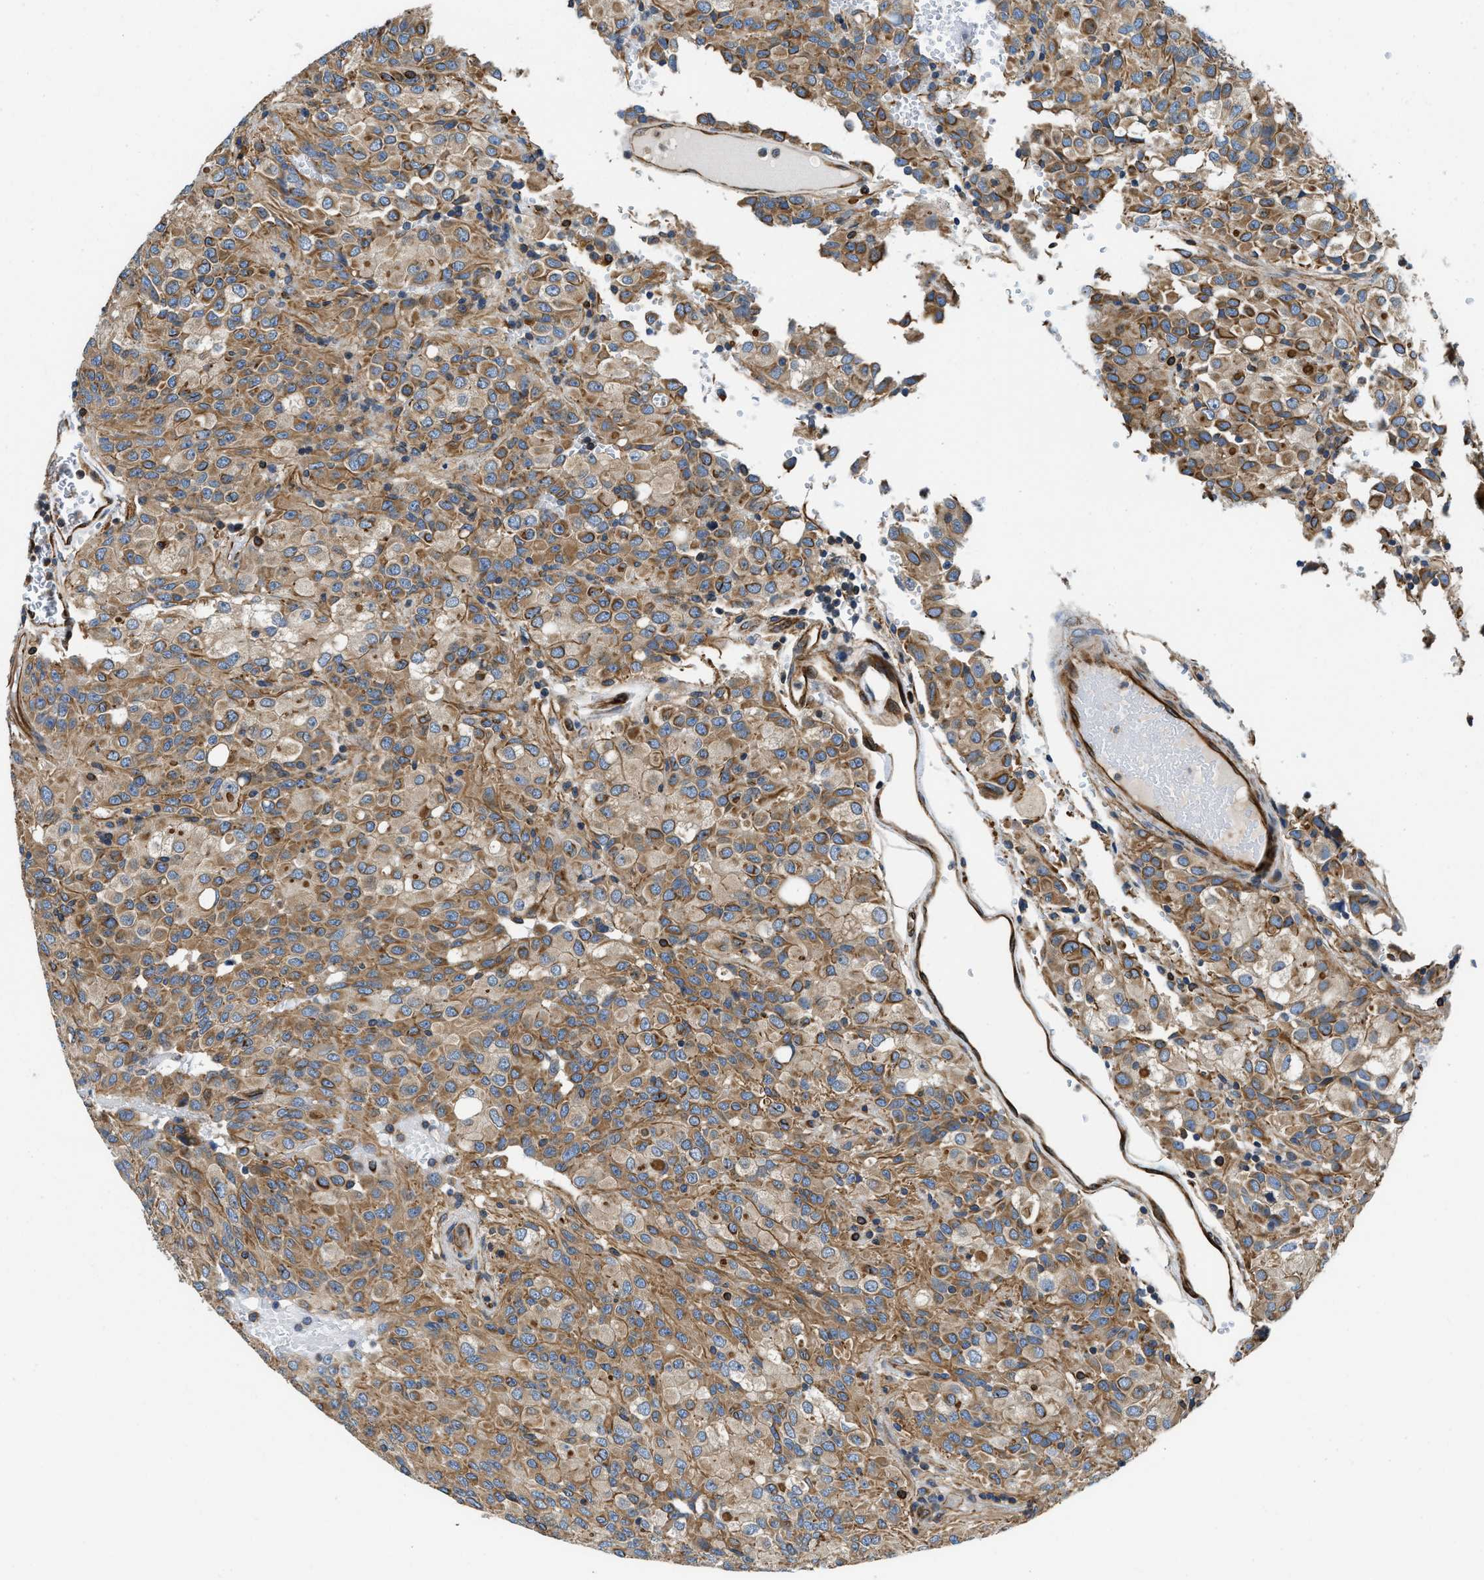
{"staining": {"intensity": "moderate", "quantity": ">75%", "location": "cytoplasmic/membranous"}, "tissue": "glioma", "cell_type": "Tumor cells", "image_type": "cancer", "snomed": [{"axis": "morphology", "description": "Glioma, malignant, High grade"}, {"axis": "topography", "description": "Brain"}], "caption": "Malignant high-grade glioma stained for a protein shows moderate cytoplasmic/membranous positivity in tumor cells. (Brightfield microscopy of DAB IHC at high magnification).", "gene": "HSD17B12", "patient": {"sex": "male", "age": 32}}